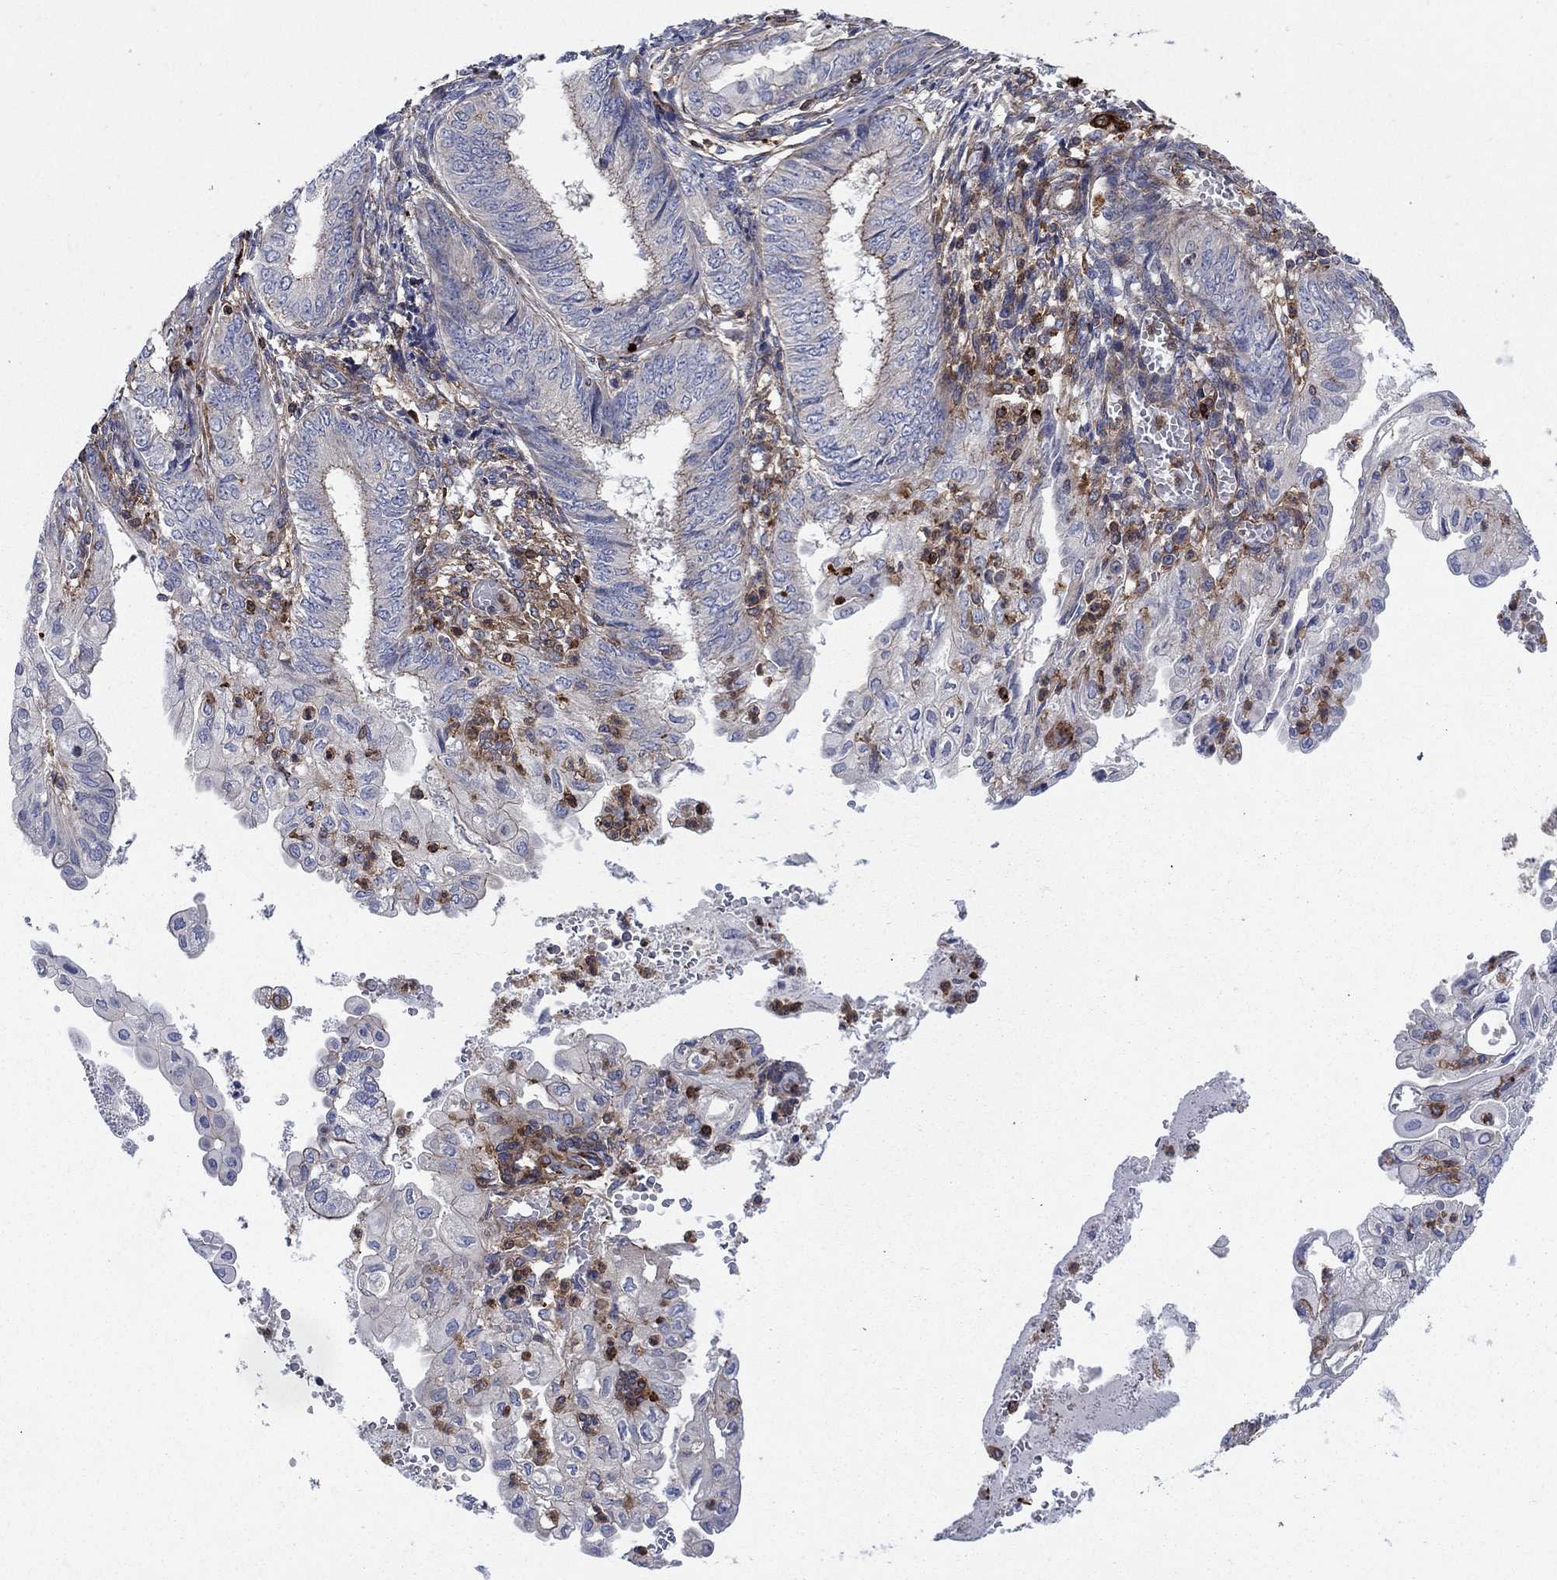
{"staining": {"intensity": "moderate", "quantity": "<25%", "location": "cytoplasmic/membranous"}, "tissue": "endometrial cancer", "cell_type": "Tumor cells", "image_type": "cancer", "snomed": [{"axis": "morphology", "description": "Adenocarcinoma, NOS"}, {"axis": "topography", "description": "Endometrium"}], "caption": "Brown immunohistochemical staining in adenocarcinoma (endometrial) reveals moderate cytoplasmic/membranous positivity in approximately <25% of tumor cells. (IHC, brightfield microscopy, high magnification).", "gene": "PAG1", "patient": {"sex": "female", "age": 68}}